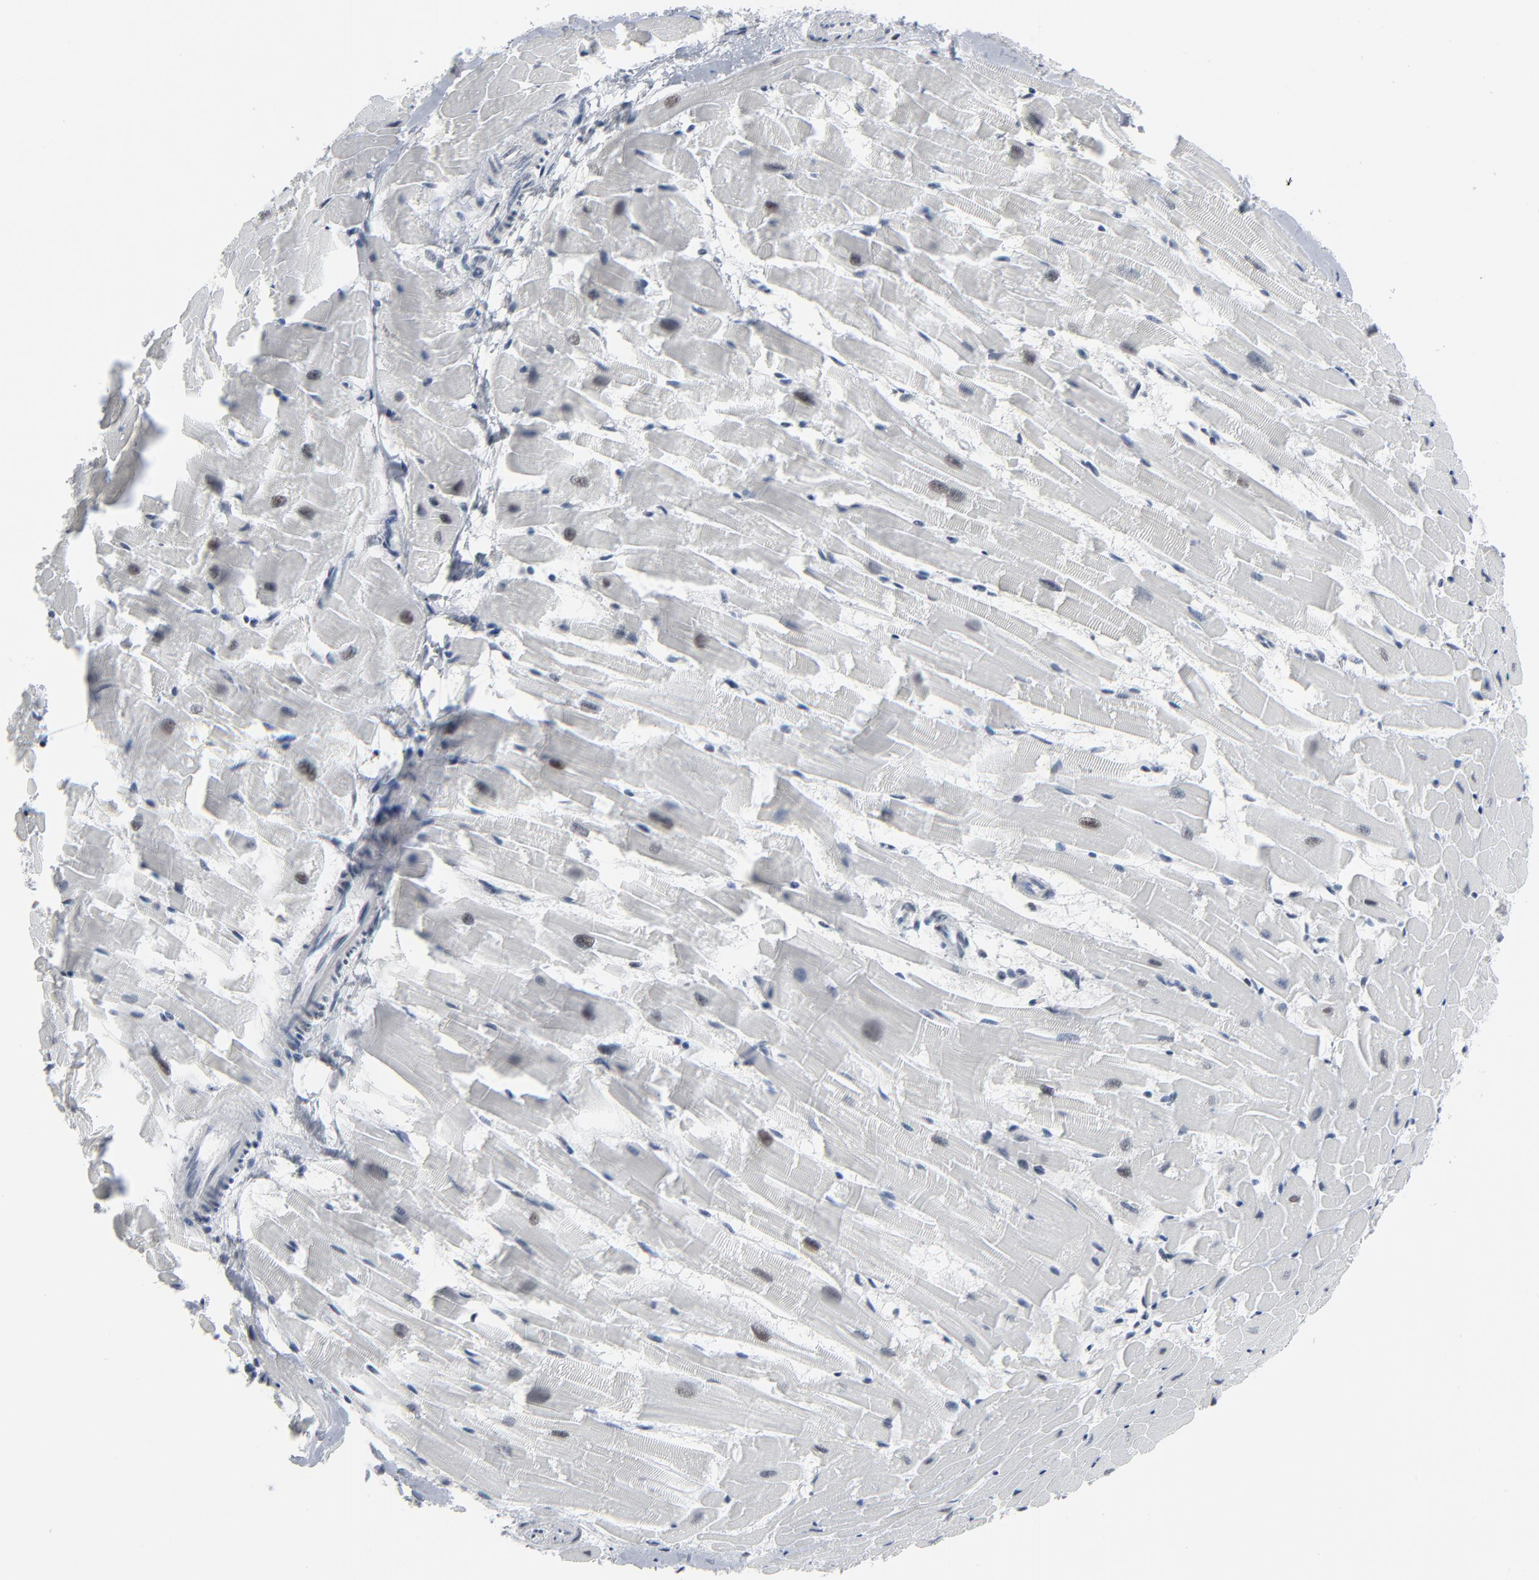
{"staining": {"intensity": "moderate", "quantity": ">75%", "location": "nuclear"}, "tissue": "heart muscle", "cell_type": "Cardiomyocytes", "image_type": "normal", "snomed": [{"axis": "morphology", "description": "Normal tissue, NOS"}, {"axis": "topography", "description": "Heart"}], "caption": "The photomicrograph reveals a brown stain indicating the presence of a protein in the nuclear of cardiomyocytes in heart muscle.", "gene": "SIRT1", "patient": {"sex": "female", "age": 19}}